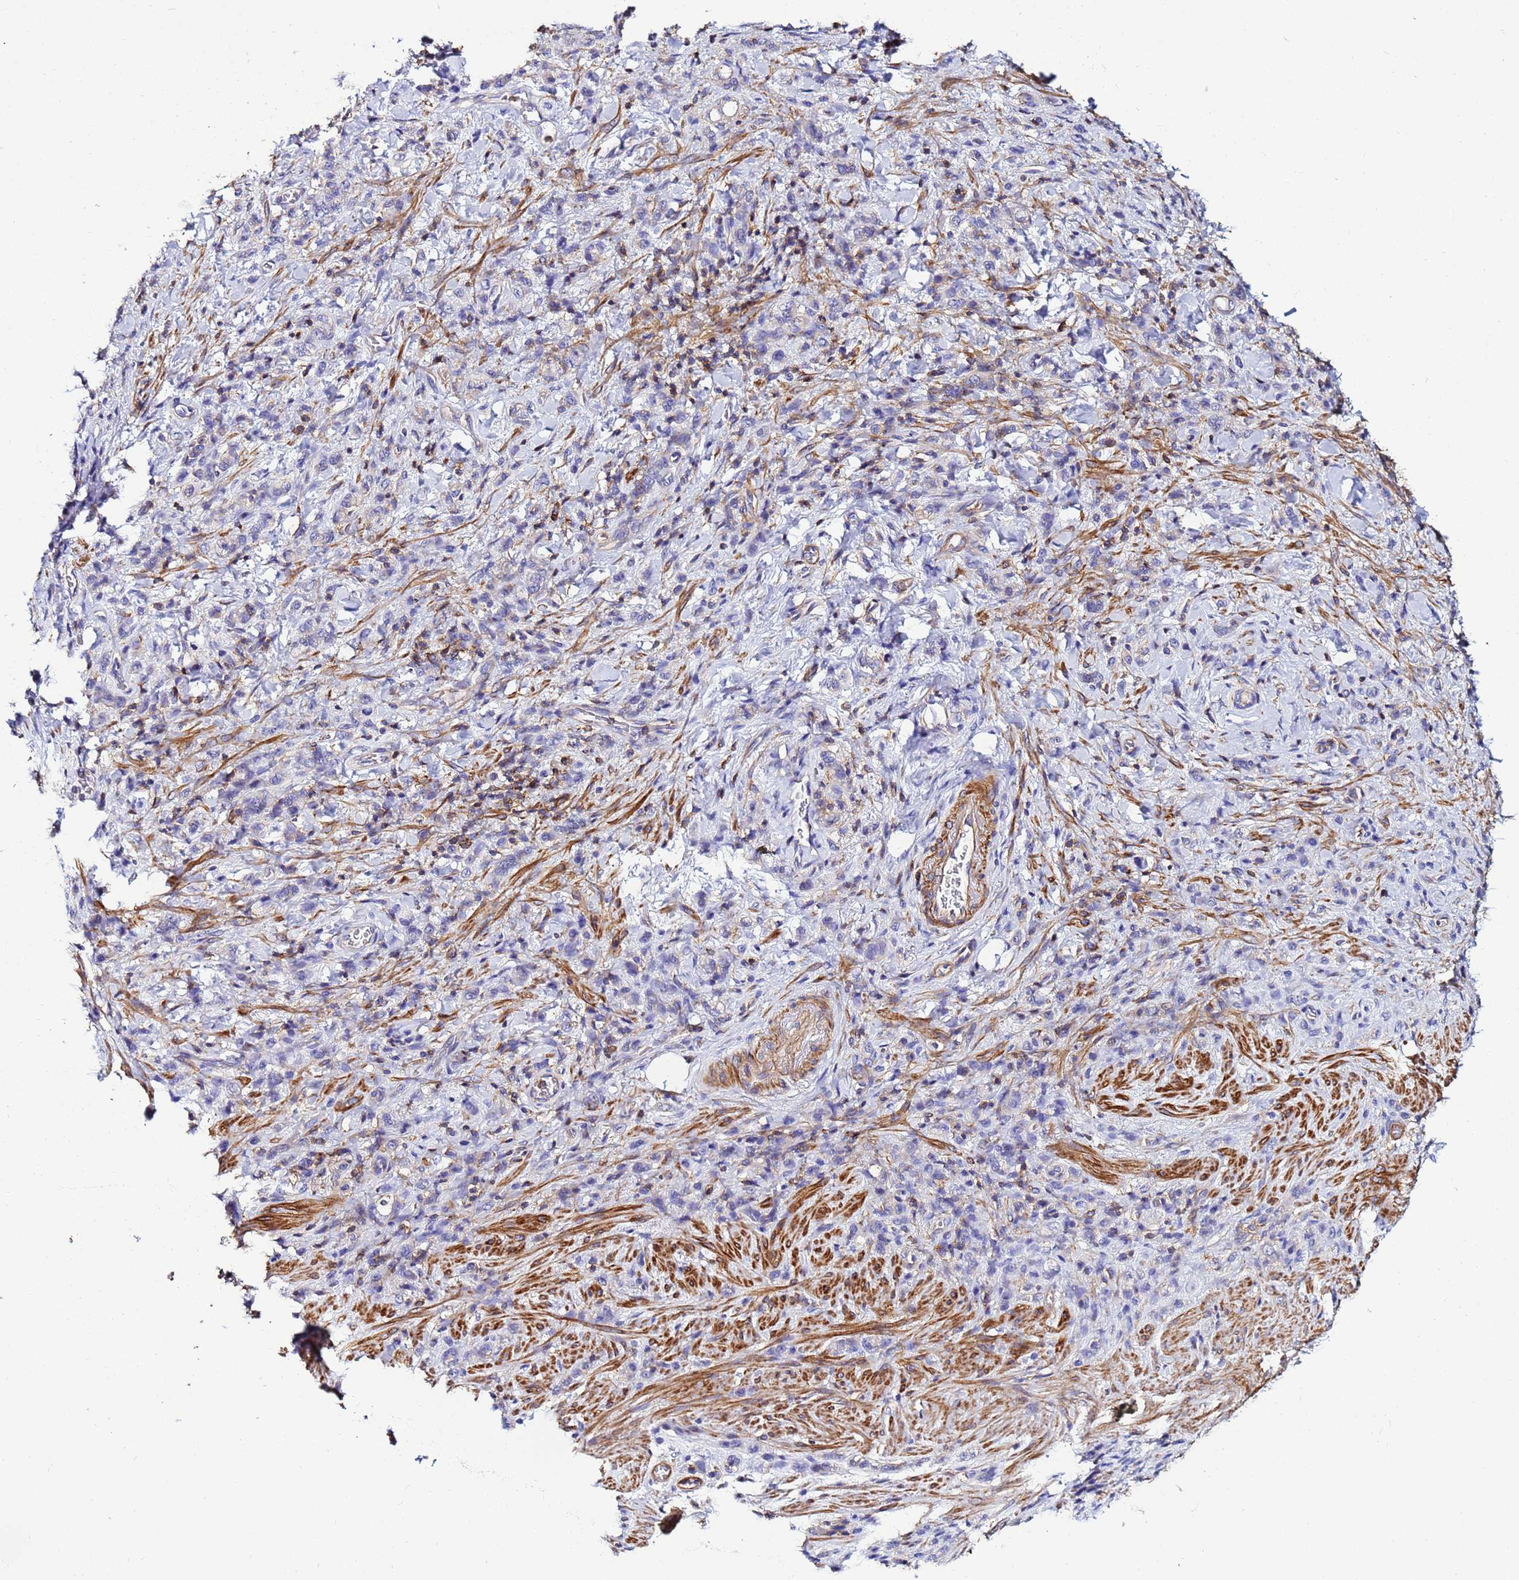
{"staining": {"intensity": "negative", "quantity": "none", "location": "none"}, "tissue": "stomach cancer", "cell_type": "Tumor cells", "image_type": "cancer", "snomed": [{"axis": "morphology", "description": "Adenocarcinoma, NOS"}, {"axis": "topography", "description": "Stomach"}], "caption": "High magnification brightfield microscopy of adenocarcinoma (stomach) stained with DAB (brown) and counterstained with hematoxylin (blue): tumor cells show no significant positivity.", "gene": "ACTB", "patient": {"sex": "male", "age": 77}}